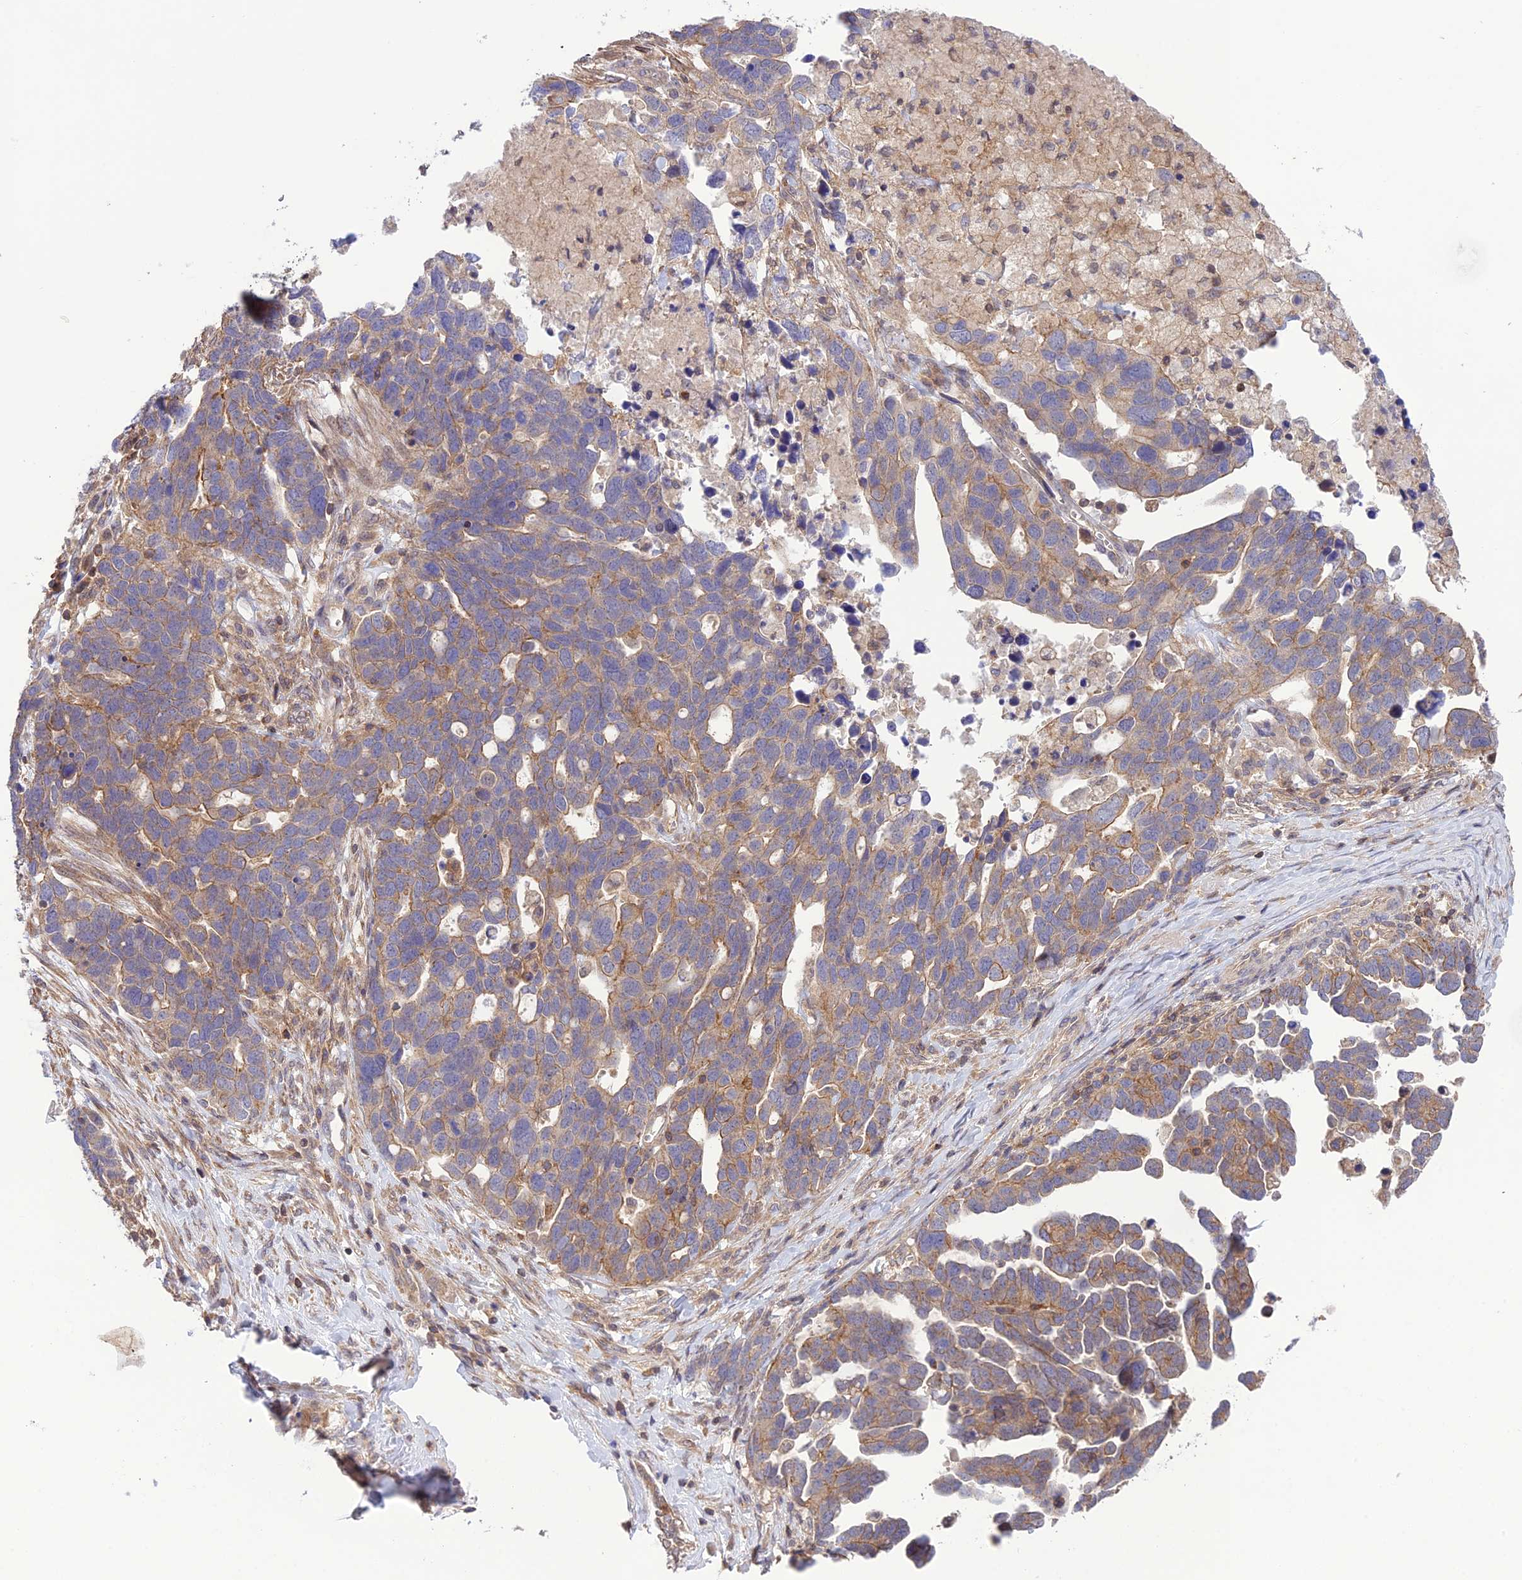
{"staining": {"intensity": "moderate", "quantity": "25%-75%", "location": "cytoplasmic/membranous"}, "tissue": "ovarian cancer", "cell_type": "Tumor cells", "image_type": "cancer", "snomed": [{"axis": "morphology", "description": "Cystadenocarcinoma, serous, NOS"}, {"axis": "topography", "description": "Ovary"}], "caption": "Immunohistochemical staining of human ovarian cancer reveals medium levels of moderate cytoplasmic/membranous expression in about 25%-75% of tumor cells. Using DAB (3,3'-diaminobenzidine) (brown) and hematoxylin (blue) stains, captured at high magnification using brightfield microscopy.", "gene": "FCHSD1", "patient": {"sex": "female", "age": 54}}